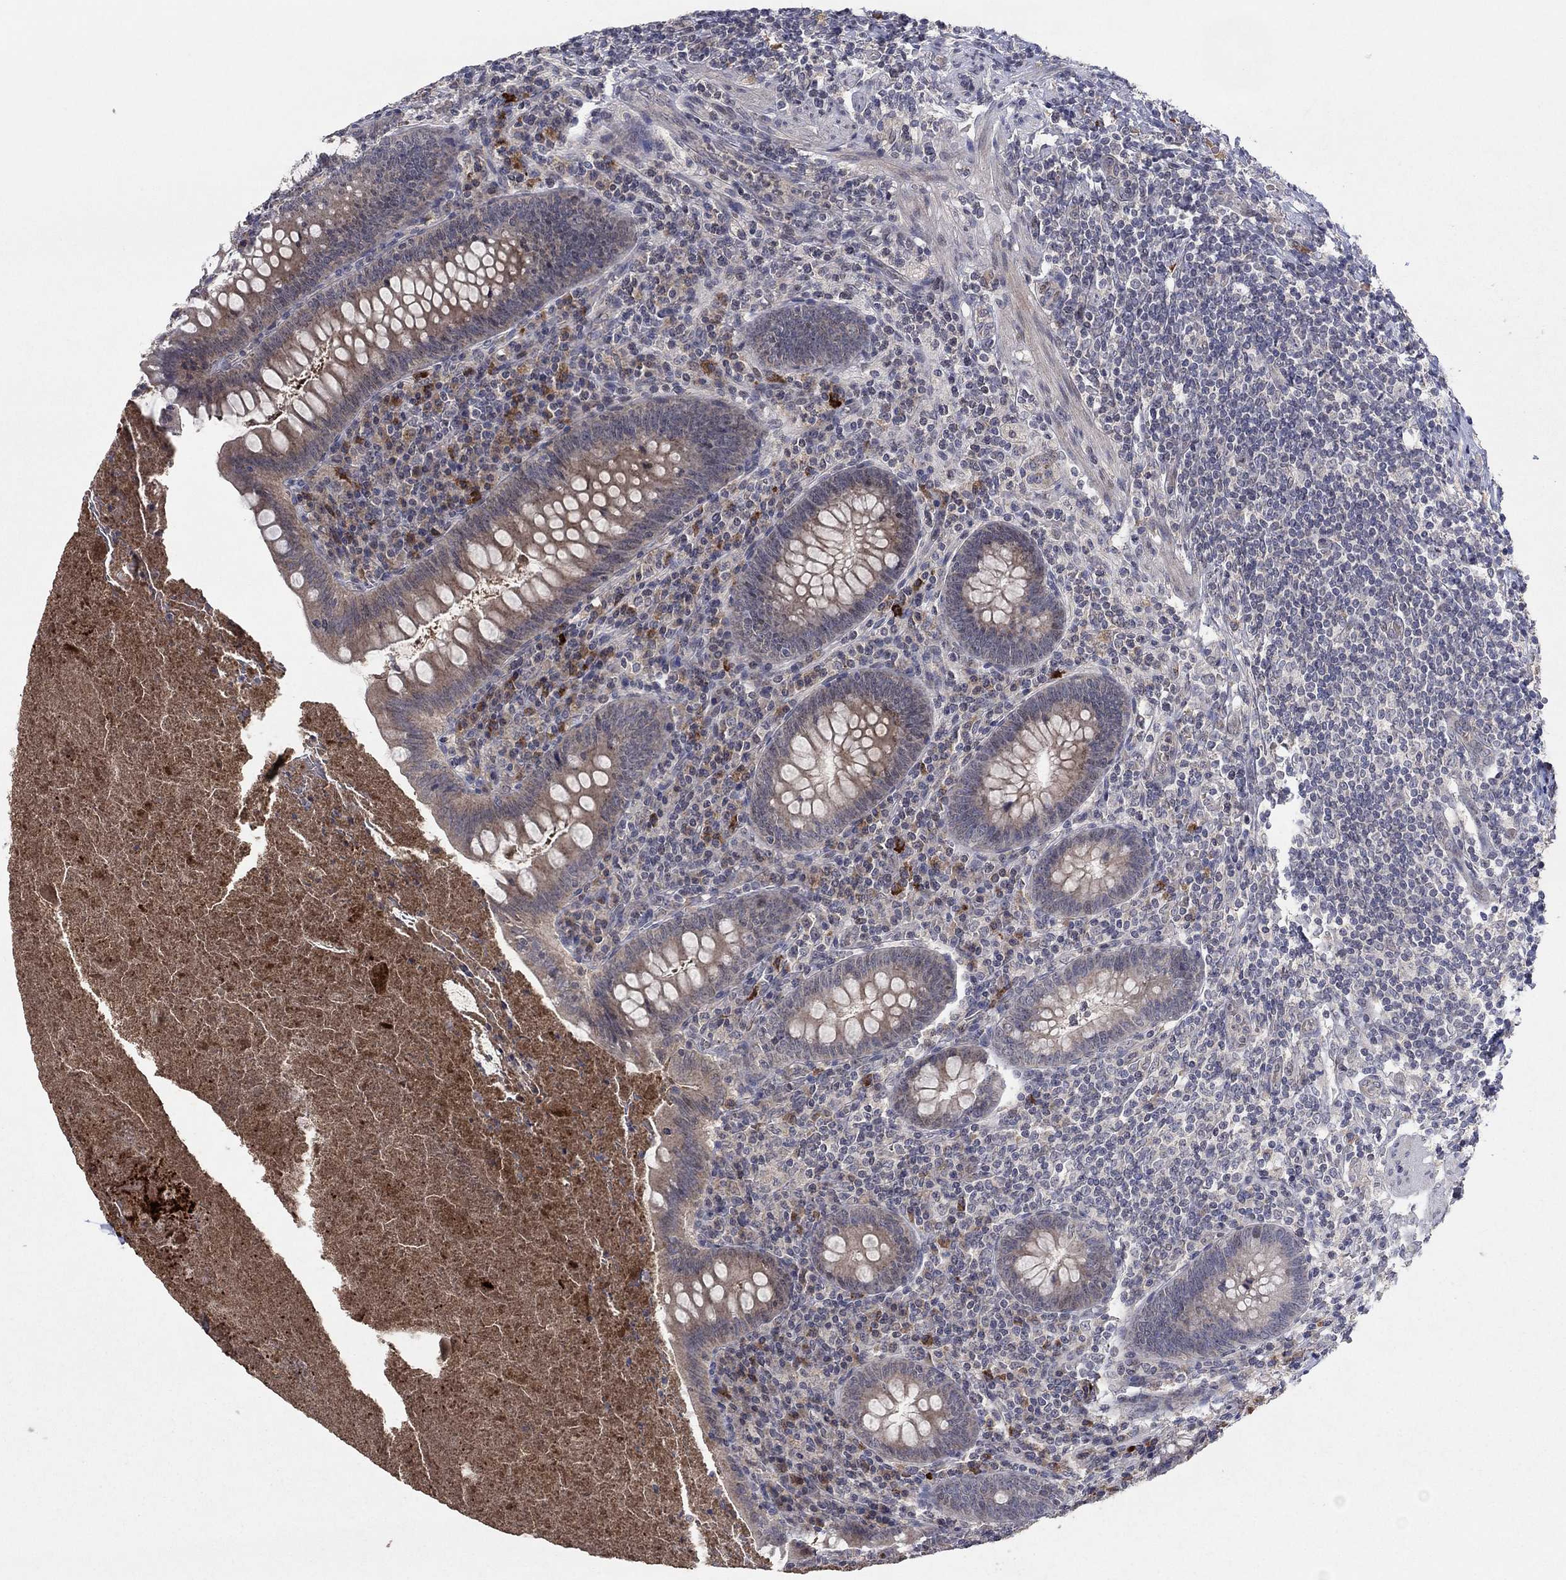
{"staining": {"intensity": "weak", "quantity": "25%-75%", "location": "cytoplasmic/membranous"}, "tissue": "appendix", "cell_type": "Glandular cells", "image_type": "normal", "snomed": [{"axis": "morphology", "description": "Normal tissue, NOS"}, {"axis": "topography", "description": "Appendix"}], "caption": "Immunohistochemistry (IHC) photomicrograph of normal human appendix stained for a protein (brown), which reveals low levels of weak cytoplasmic/membranous positivity in about 25%-75% of glandular cells.", "gene": "IL4", "patient": {"sex": "male", "age": 47}}